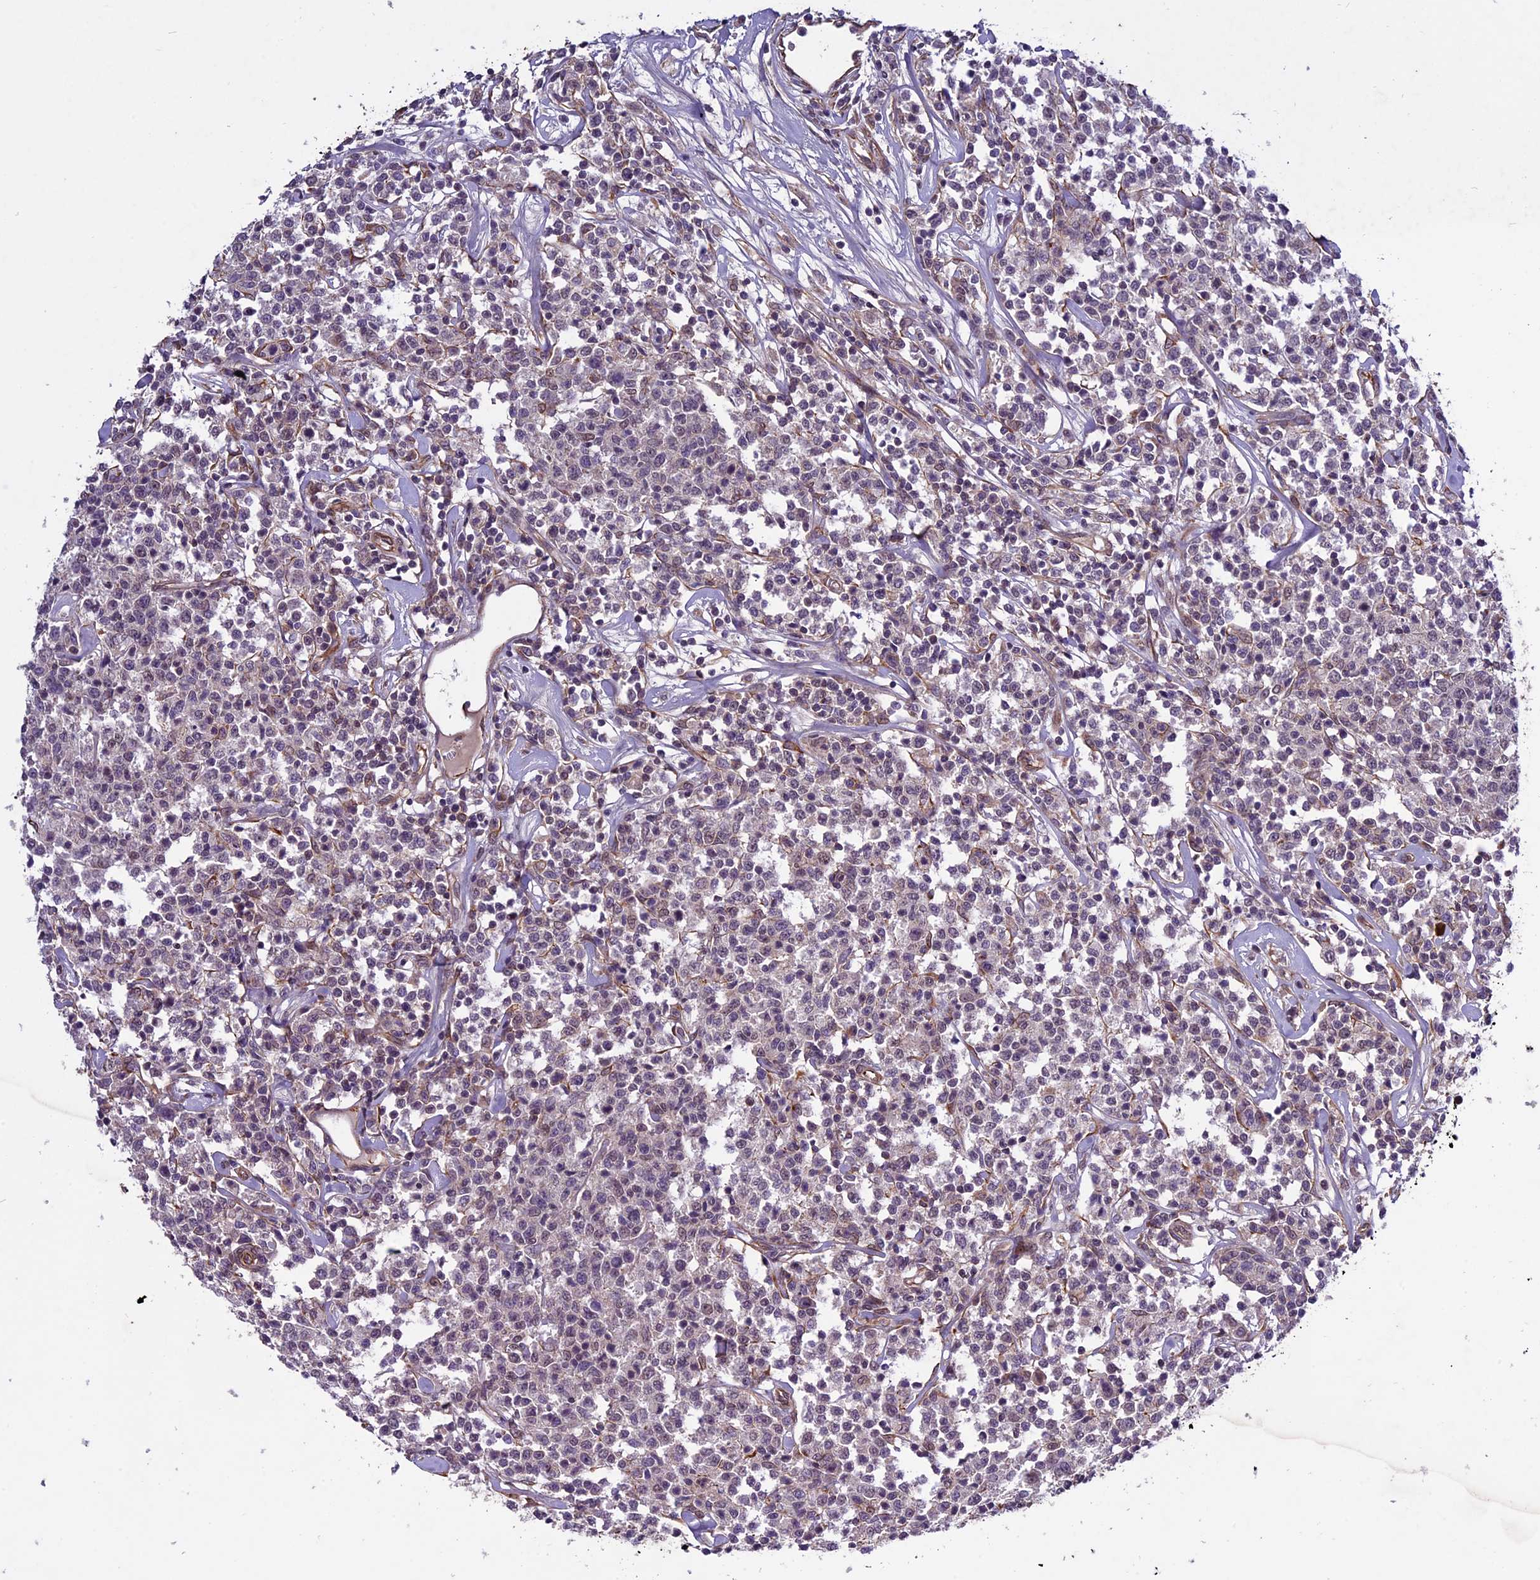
{"staining": {"intensity": "negative", "quantity": "none", "location": "none"}, "tissue": "lymphoma", "cell_type": "Tumor cells", "image_type": "cancer", "snomed": [{"axis": "morphology", "description": "Malignant lymphoma, non-Hodgkin's type, Low grade"}, {"axis": "topography", "description": "Small intestine"}], "caption": "Human lymphoma stained for a protein using immunohistochemistry (IHC) shows no expression in tumor cells.", "gene": "C3orf70", "patient": {"sex": "female", "age": 59}}